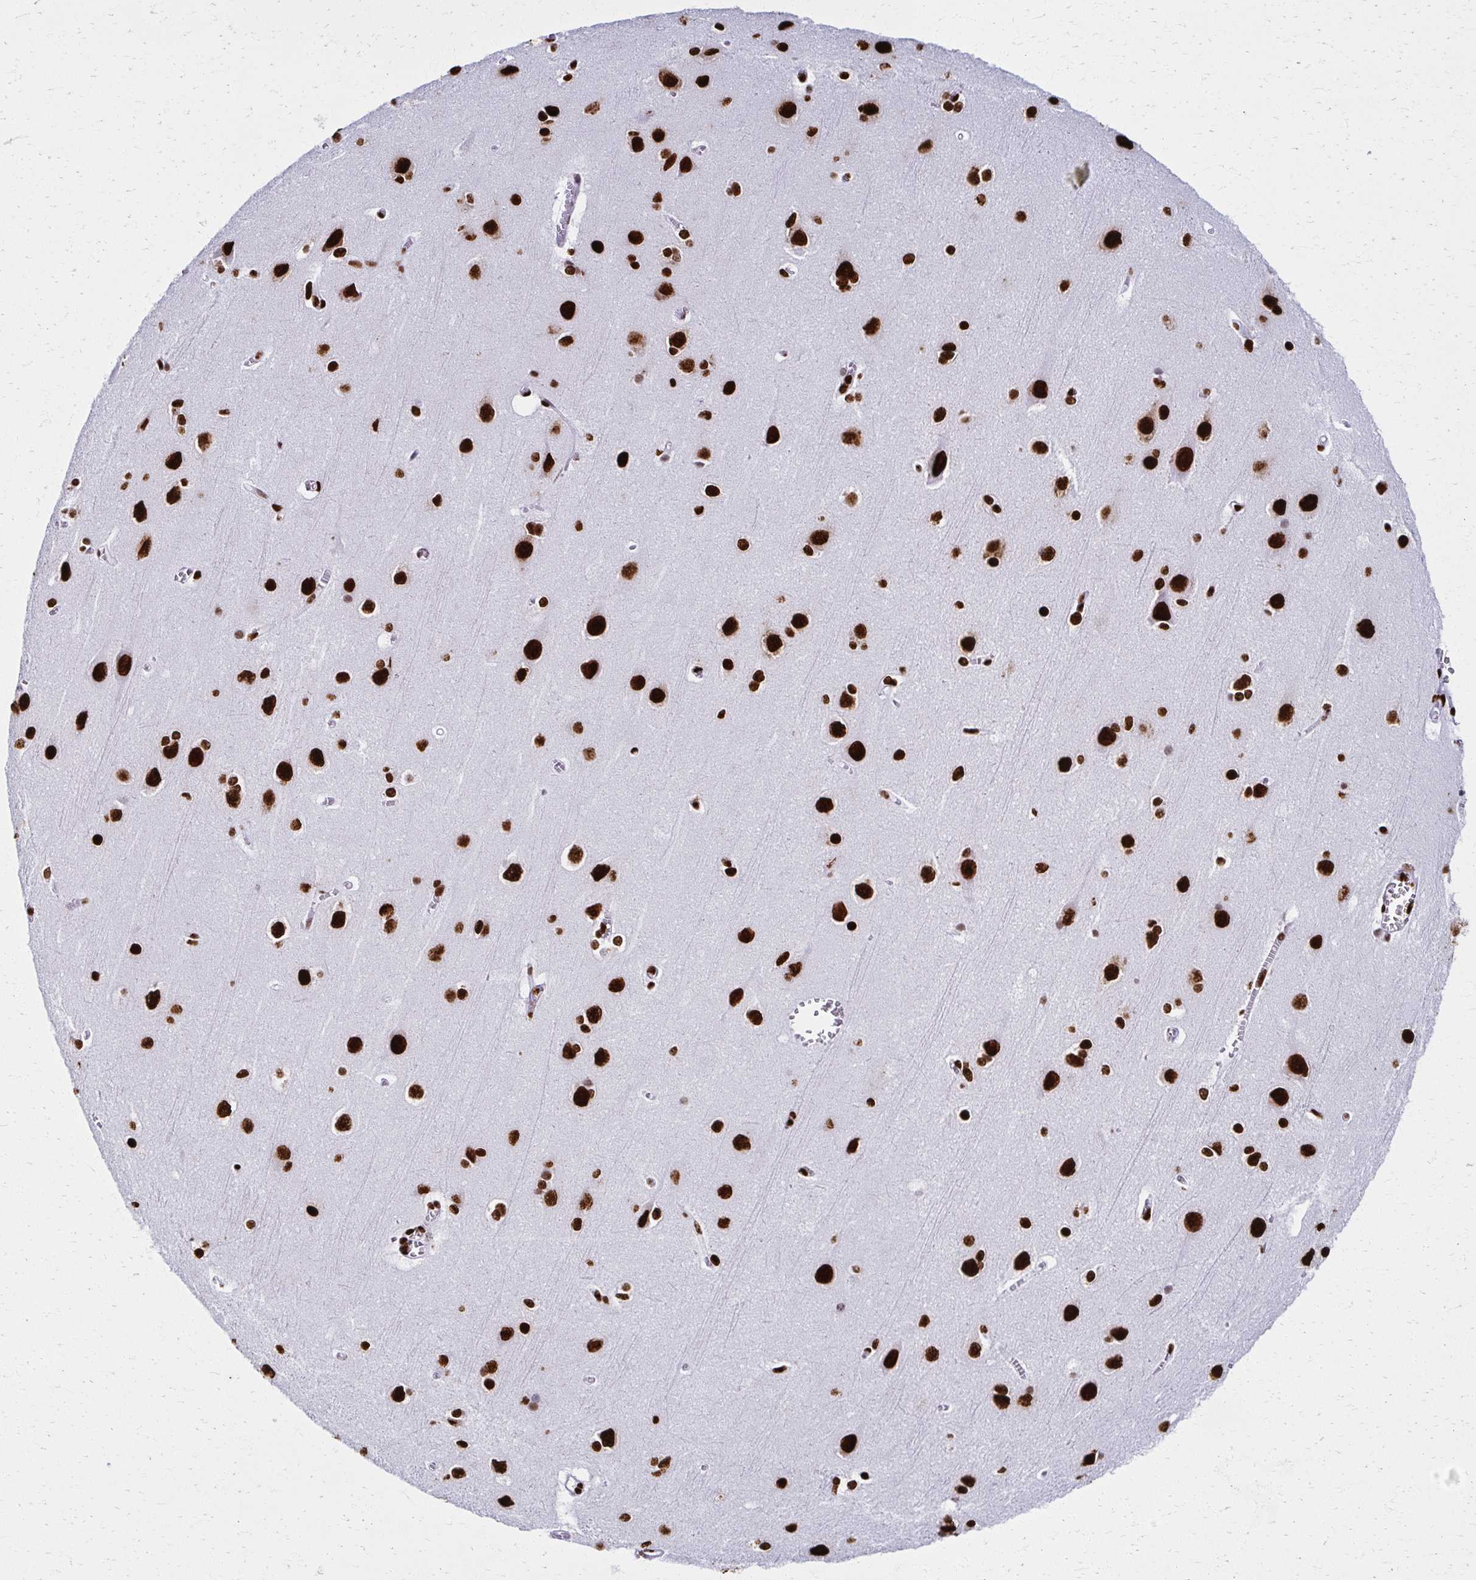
{"staining": {"intensity": "strong", "quantity": "25%-75%", "location": "nuclear"}, "tissue": "cerebral cortex", "cell_type": "Endothelial cells", "image_type": "normal", "snomed": [{"axis": "morphology", "description": "Normal tissue, NOS"}, {"axis": "topography", "description": "Cerebral cortex"}], "caption": "Protein staining shows strong nuclear staining in approximately 25%-75% of endothelial cells in normal cerebral cortex. (IHC, brightfield microscopy, high magnification).", "gene": "NONO", "patient": {"sex": "male", "age": 37}}